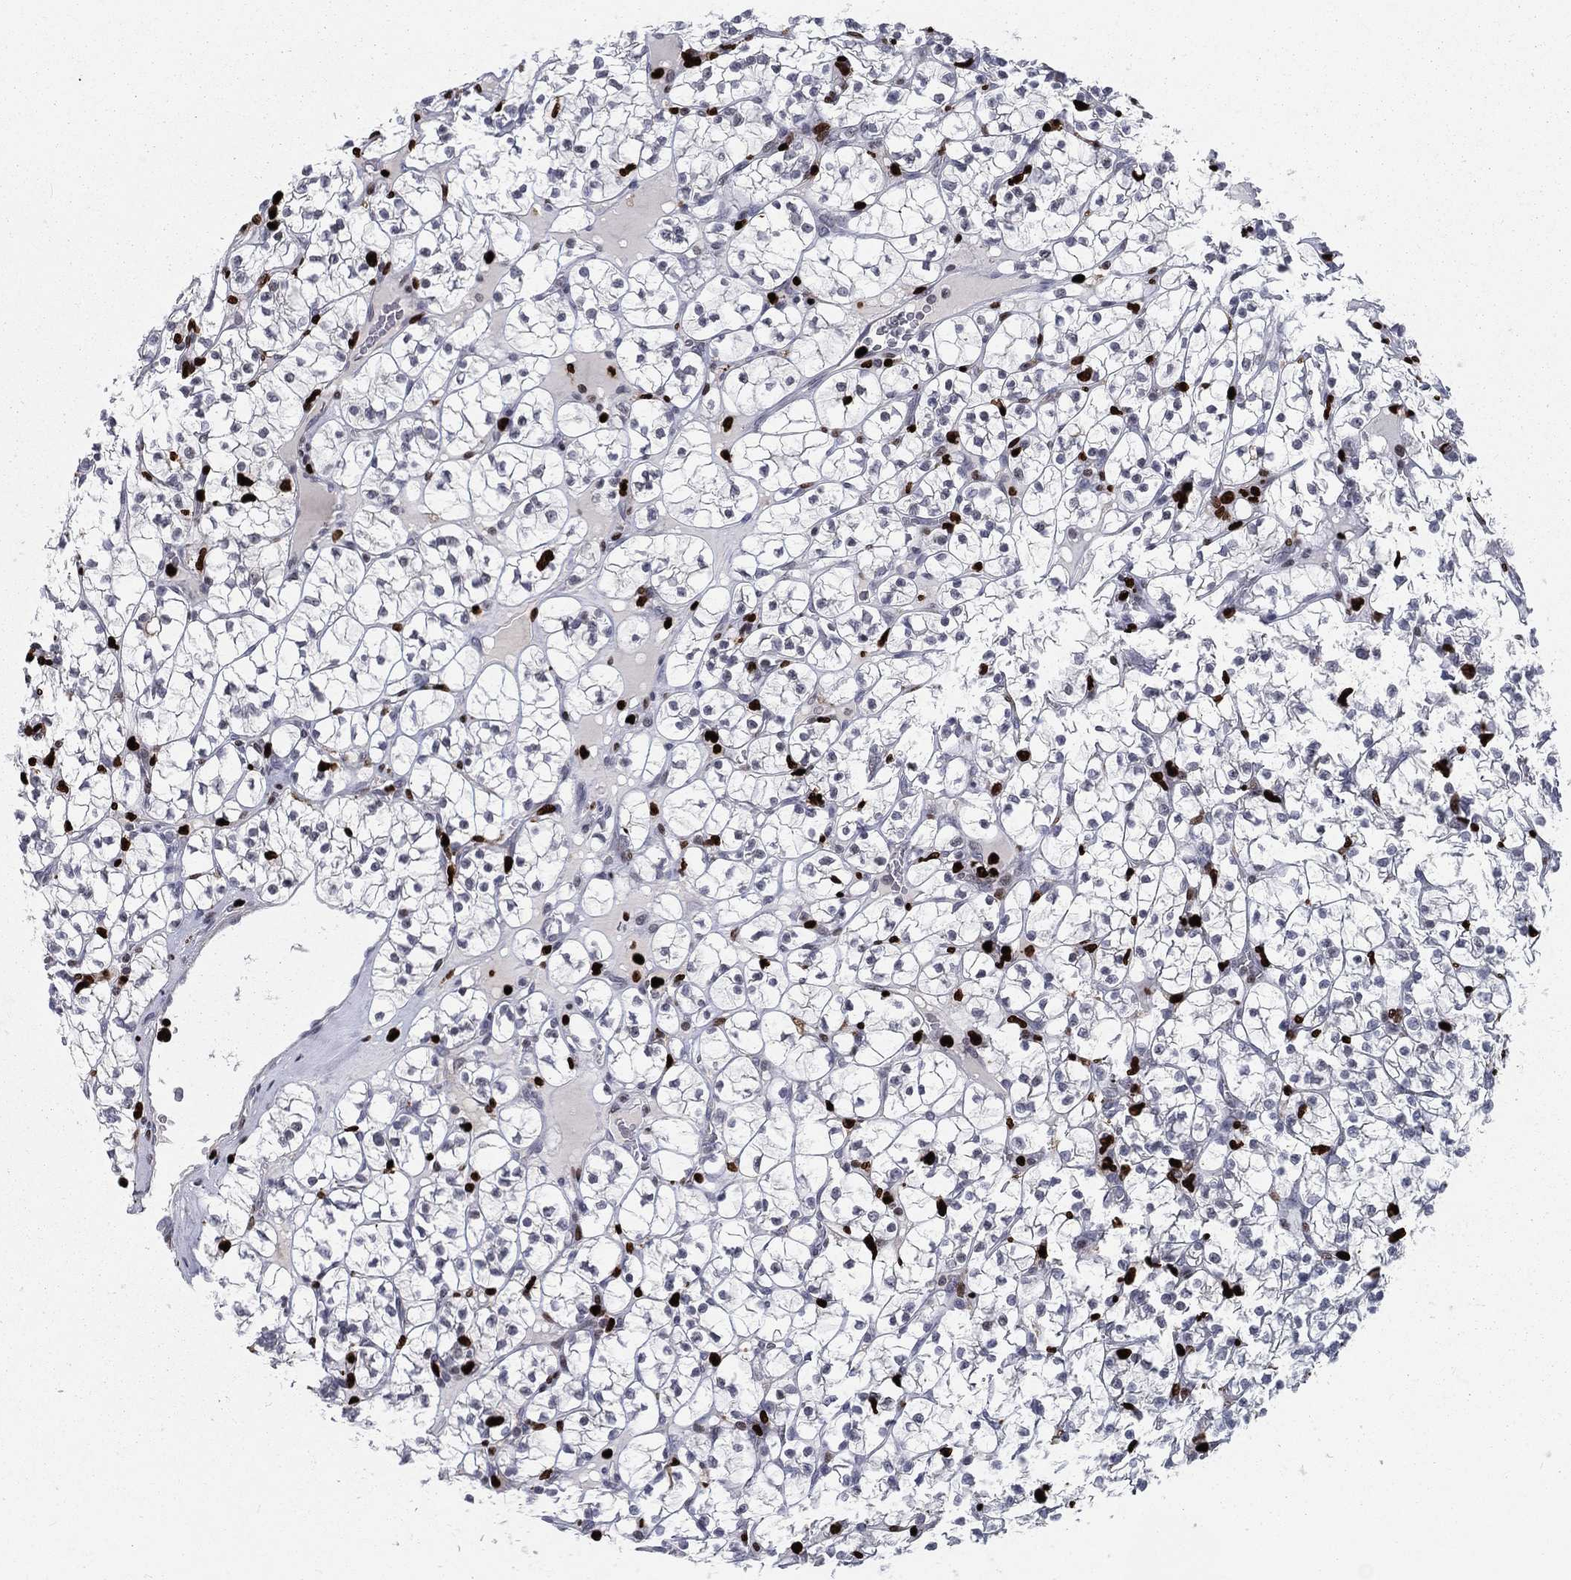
{"staining": {"intensity": "negative", "quantity": "none", "location": "none"}, "tissue": "renal cancer", "cell_type": "Tumor cells", "image_type": "cancer", "snomed": [{"axis": "morphology", "description": "Adenocarcinoma, NOS"}, {"axis": "topography", "description": "Kidney"}], "caption": "IHC photomicrograph of neoplastic tissue: adenocarcinoma (renal) stained with DAB (3,3'-diaminobenzidine) shows no significant protein expression in tumor cells. (Brightfield microscopy of DAB immunohistochemistry (IHC) at high magnification).", "gene": "MNDA", "patient": {"sex": "female", "age": 89}}